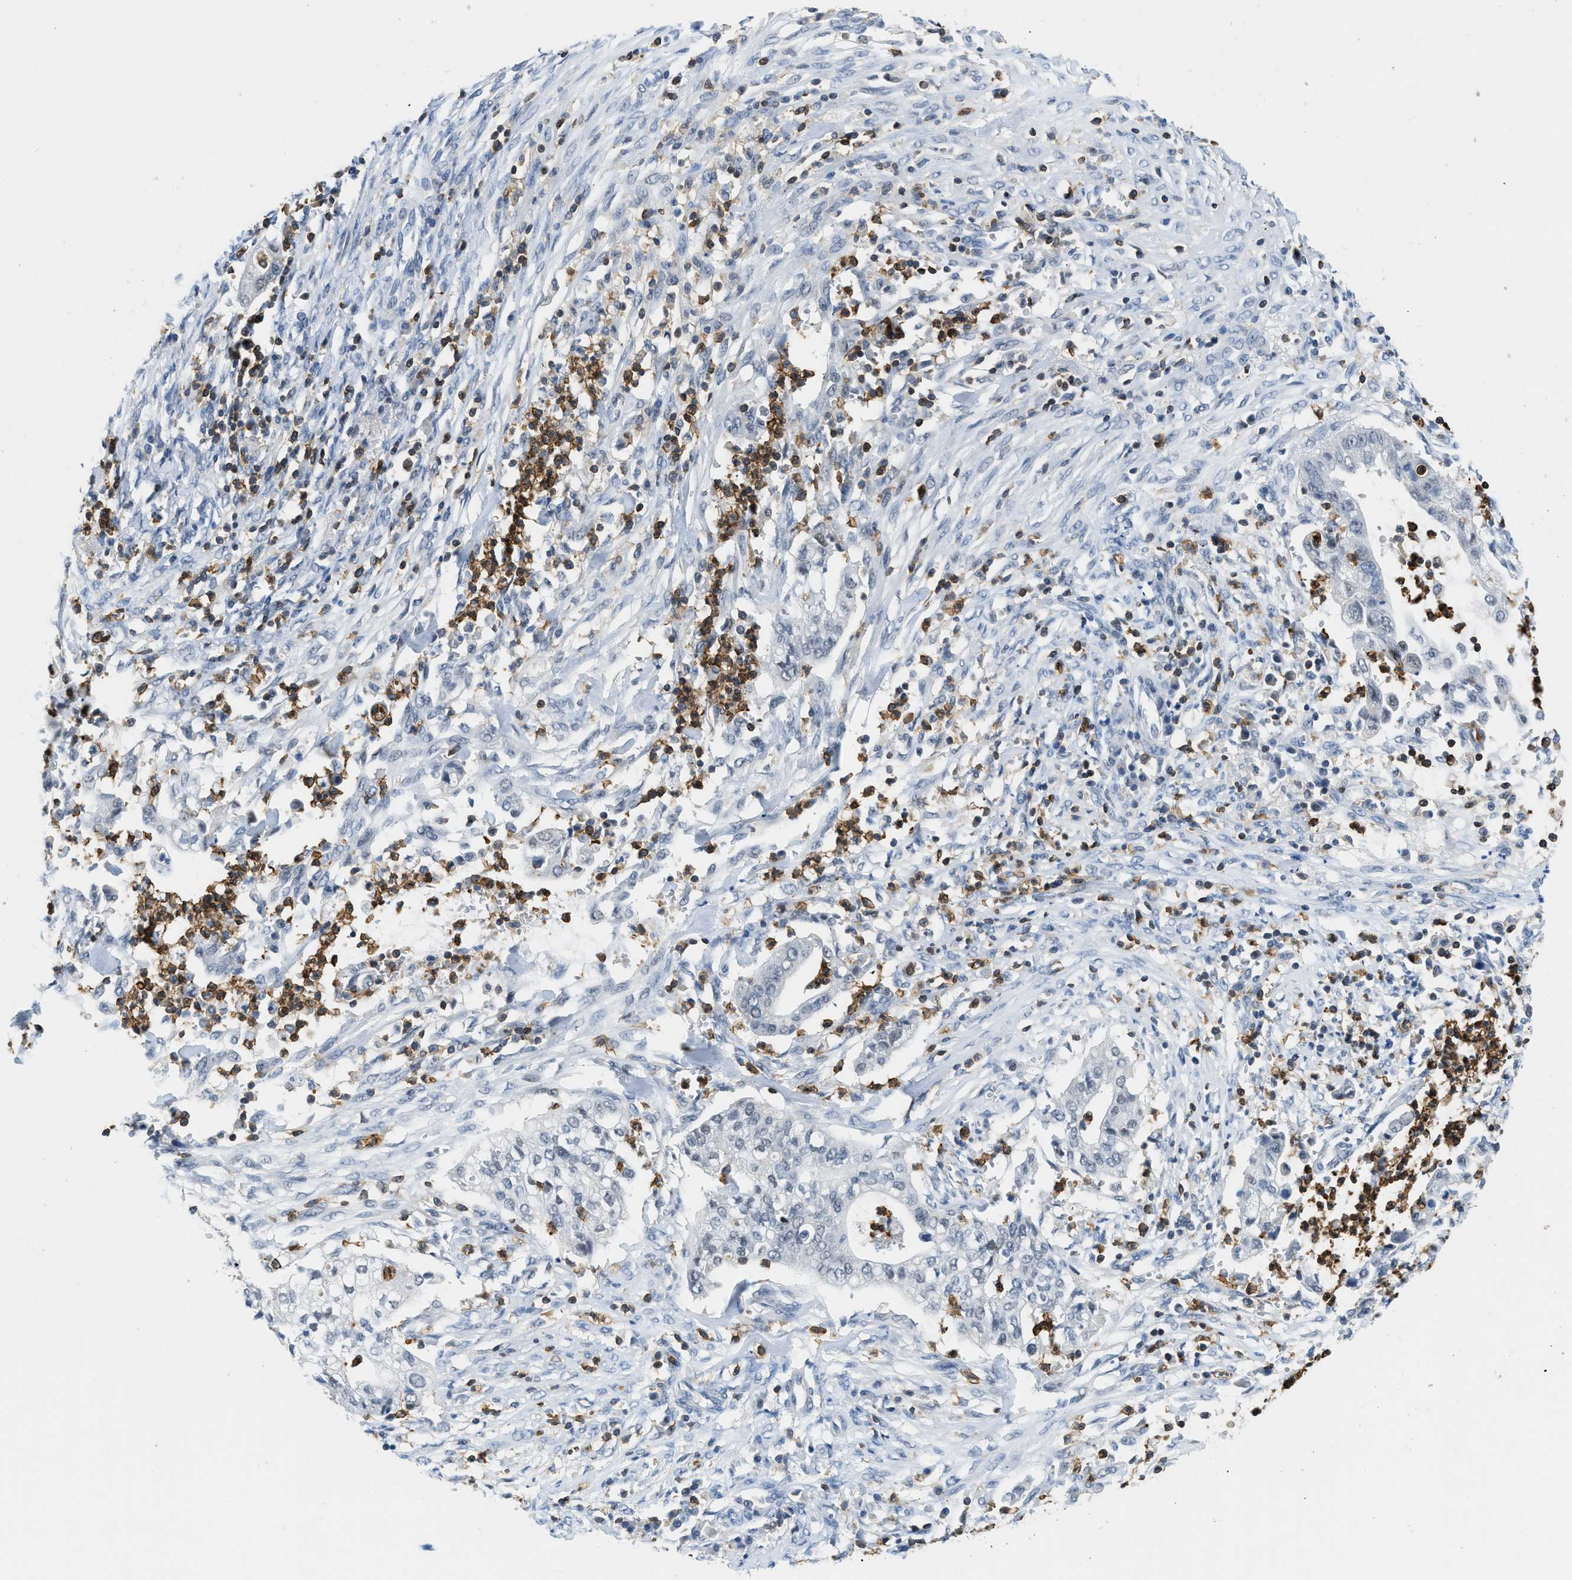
{"staining": {"intensity": "negative", "quantity": "none", "location": "none"}, "tissue": "cervical cancer", "cell_type": "Tumor cells", "image_type": "cancer", "snomed": [{"axis": "morphology", "description": "Adenocarcinoma, NOS"}, {"axis": "topography", "description": "Cervix"}], "caption": "Human cervical adenocarcinoma stained for a protein using immunohistochemistry shows no positivity in tumor cells.", "gene": "FAM151A", "patient": {"sex": "female", "age": 44}}